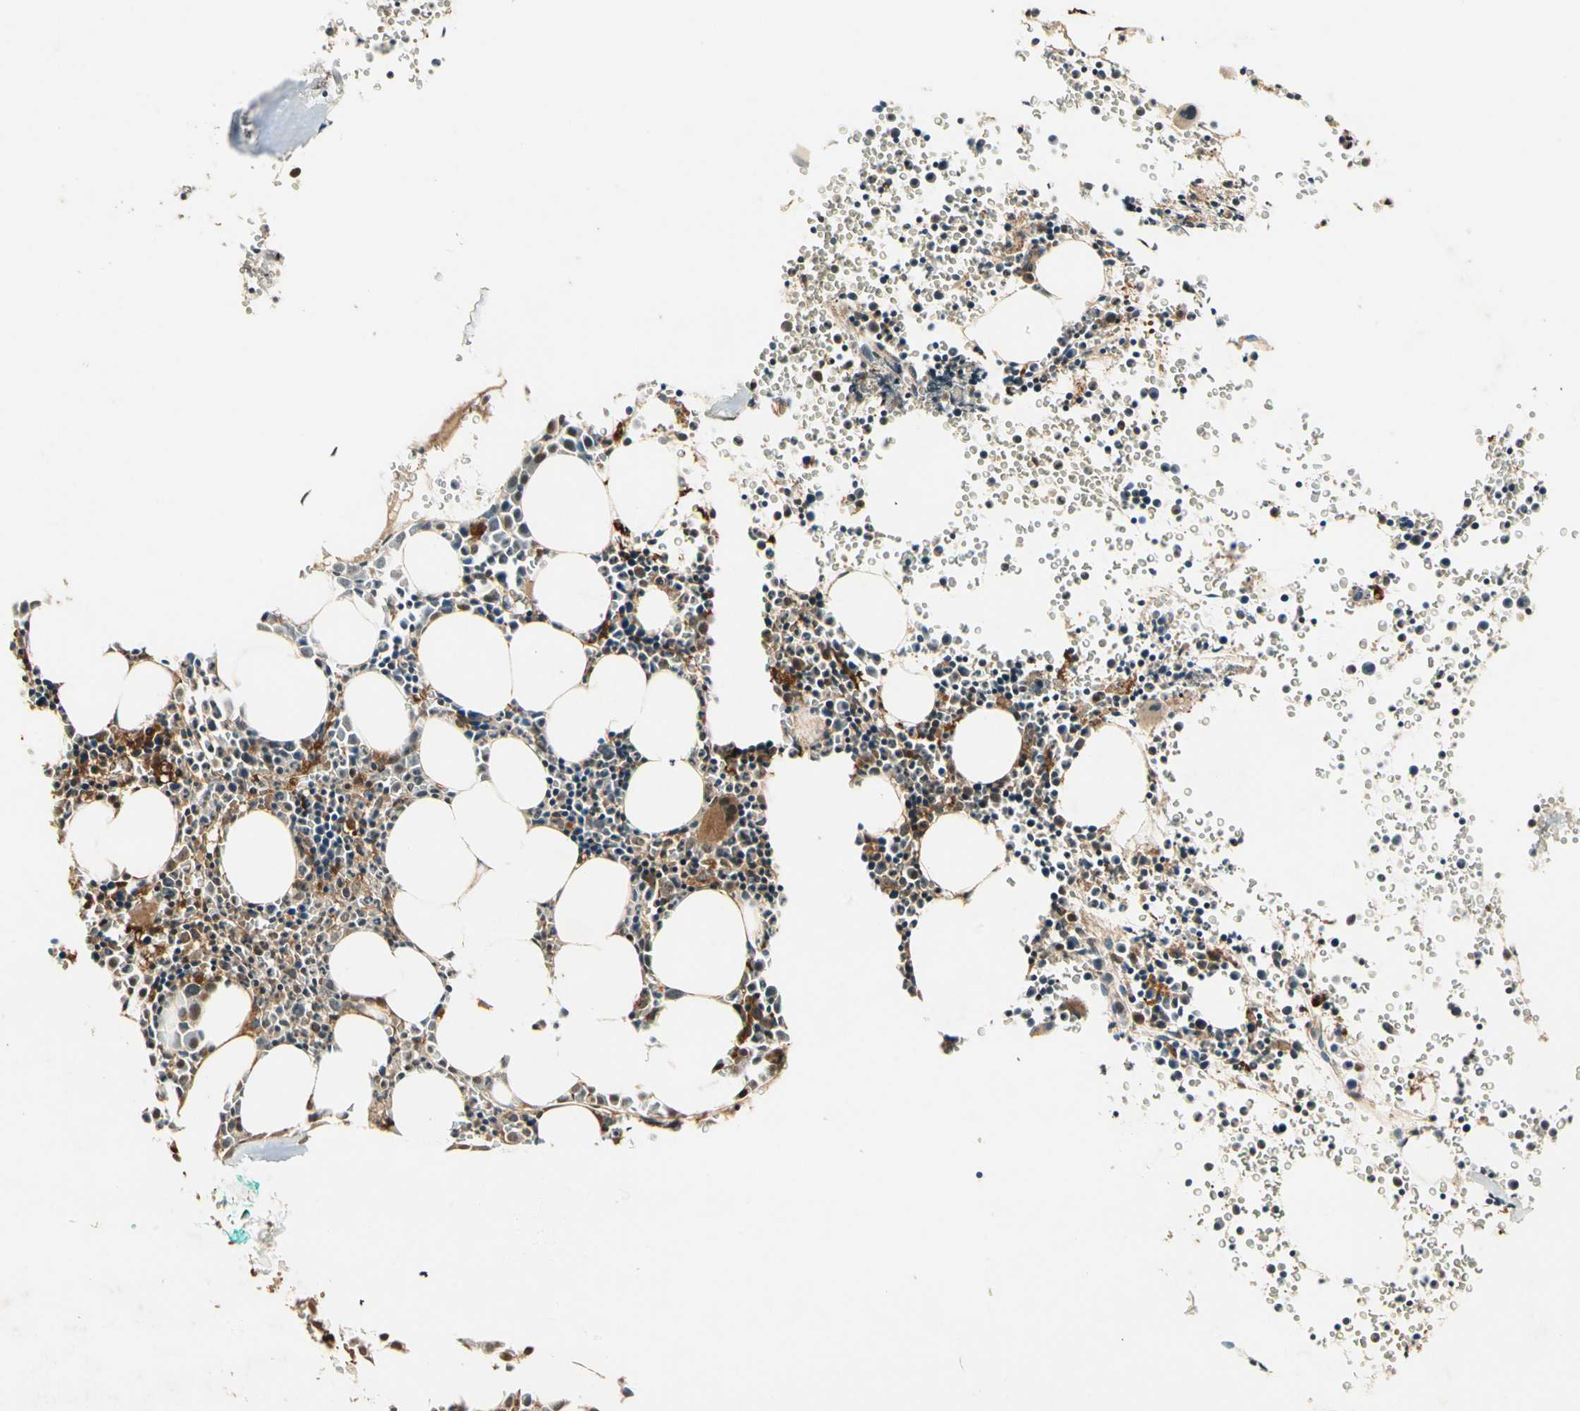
{"staining": {"intensity": "moderate", "quantity": "<25%", "location": "cytoplasmic/membranous"}, "tissue": "bone marrow", "cell_type": "Hematopoietic cells", "image_type": "normal", "snomed": [{"axis": "morphology", "description": "Normal tissue, NOS"}, {"axis": "morphology", "description": "Inflammation, NOS"}, {"axis": "topography", "description": "Bone marrow"}], "caption": "Brown immunohistochemical staining in normal bone marrow exhibits moderate cytoplasmic/membranous positivity in approximately <25% of hematopoietic cells. The protein is stained brown, and the nuclei are stained in blue (DAB IHC with brightfield microscopy, high magnification).", "gene": "RFFL", "patient": {"sex": "female", "age": 17}}